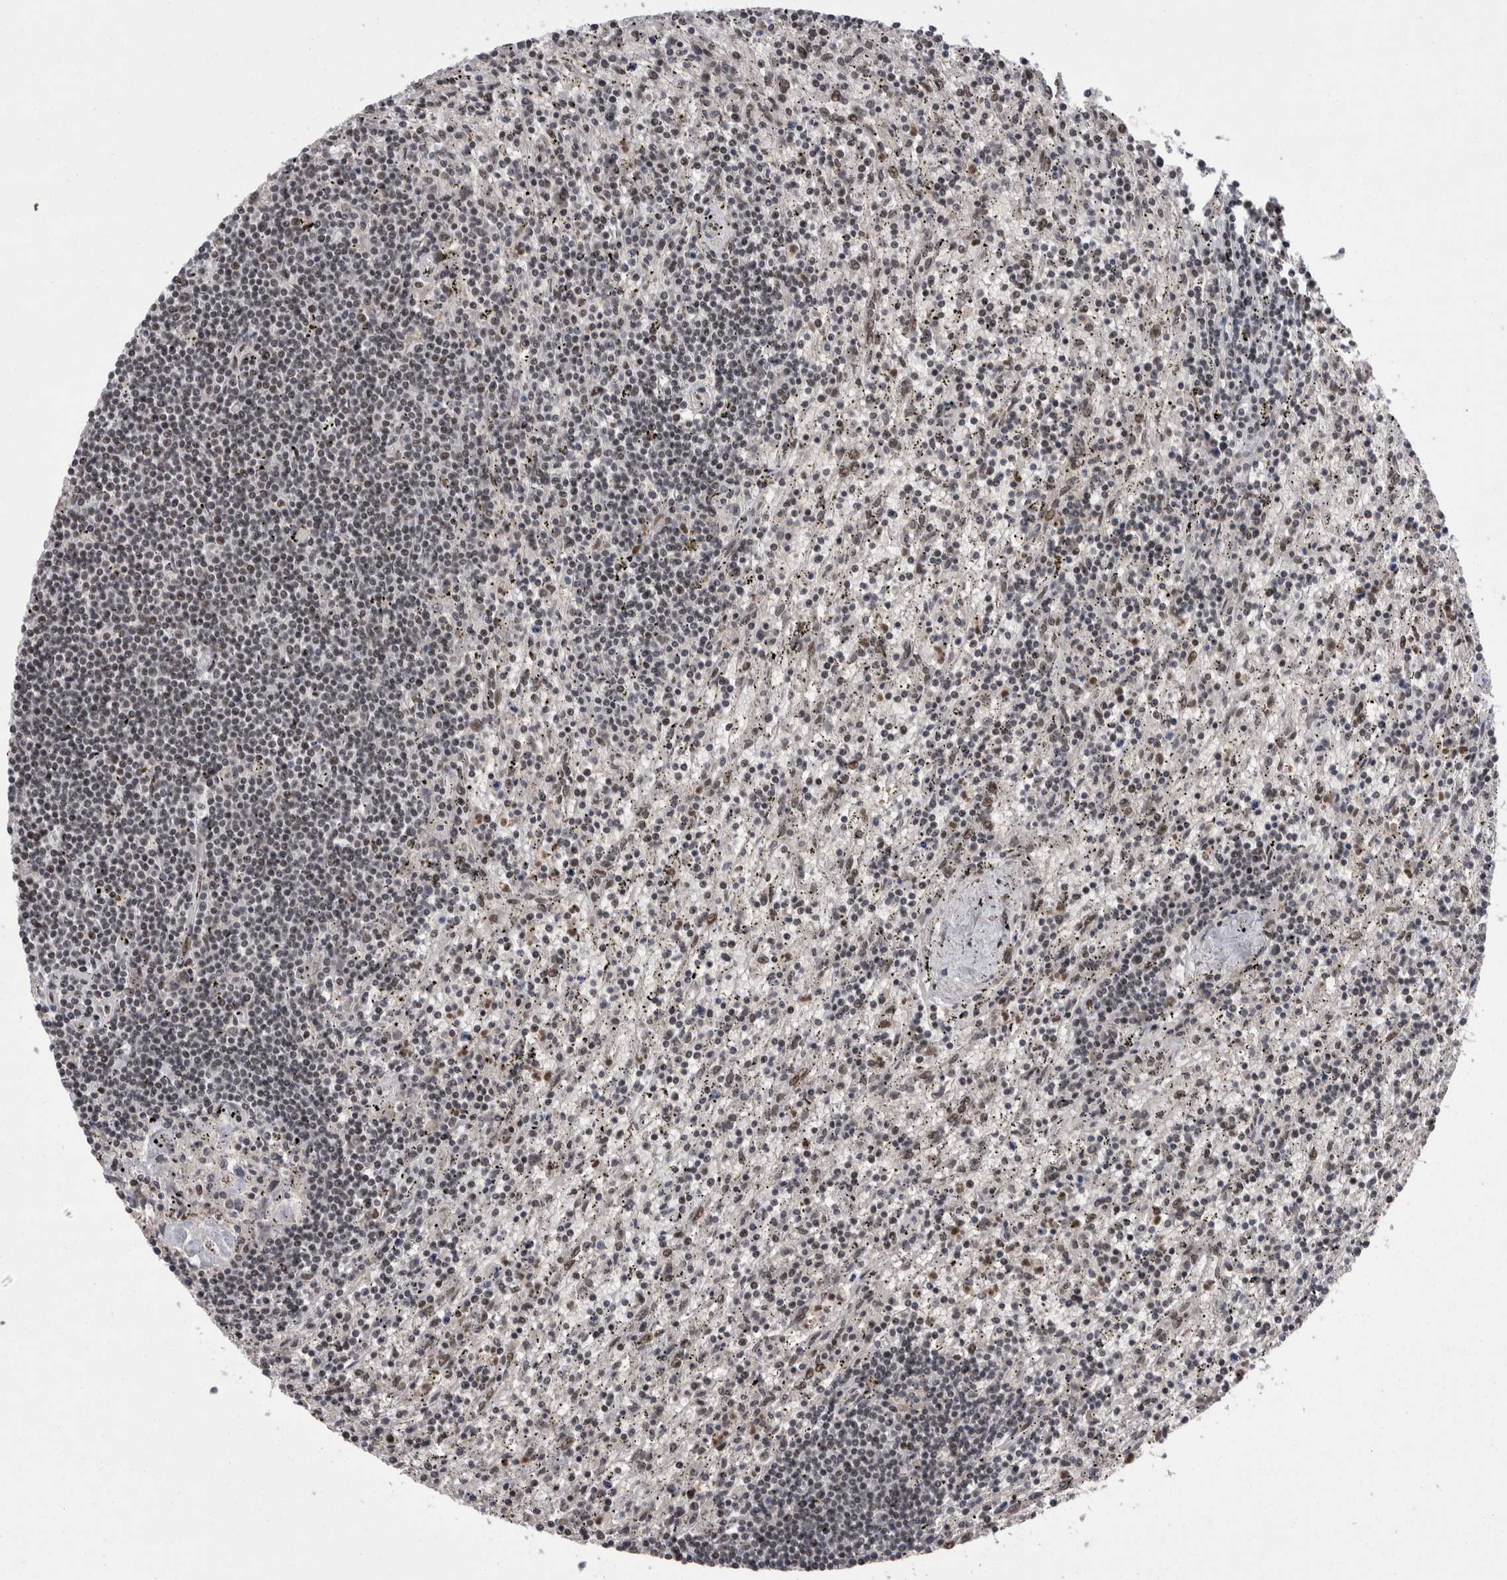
{"staining": {"intensity": "weak", "quantity": "25%-75%", "location": "nuclear"}, "tissue": "lymphoma", "cell_type": "Tumor cells", "image_type": "cancer", "snomed": [{"axis": "morphology", "description": "Malignant lymphoma, non-Hodgkin's type, Low grade"}, {"axis": "topography", "description": "Spleen"}], "caption": "Tumor cells demonstrate low levels of weak nuclear positivity in about 25%-75% of cells in human low-grade malignant lymphoma, non-Hodgkin's type.", "gene": "DMTF1", "patient": {"sex": "male", "age": 76}}